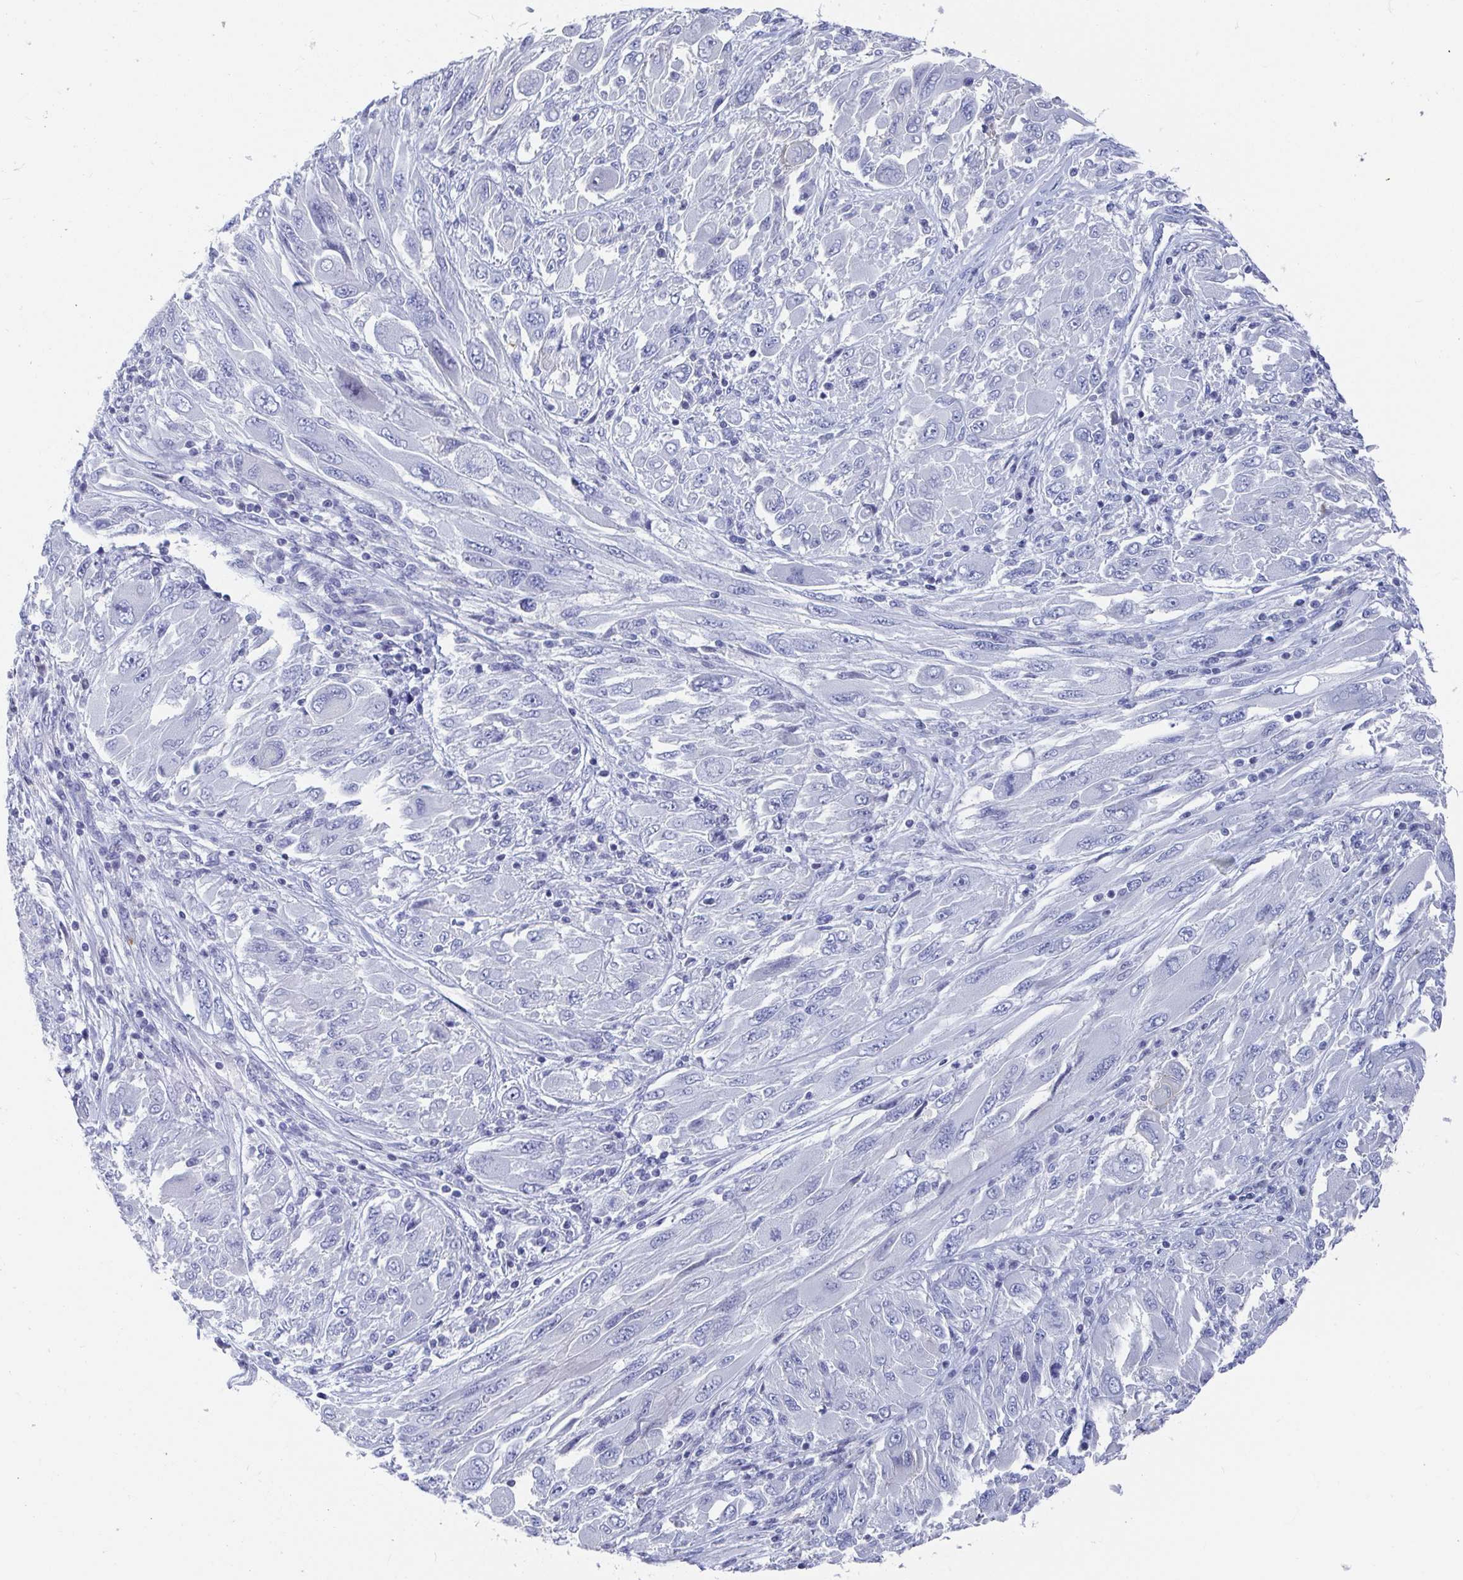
{"staining": {"intensity": "negative", "quantity": "none", "location": "none"}, "tissue": "melanoma", "cell_type": "Tumor cells", "image_type": "cancer", "snomed": [{"axis": "morphology", "description": "Malignant melanoma, NOS"}, {"axis": "topography", "description": "Skin"}], "caption": "IHC micrograph of human melanoma stained for a protein (brown), which displays no positivity in tumor cells.", "gene": "ZFP82", "patient": {"sex": "female", "age": 91}}